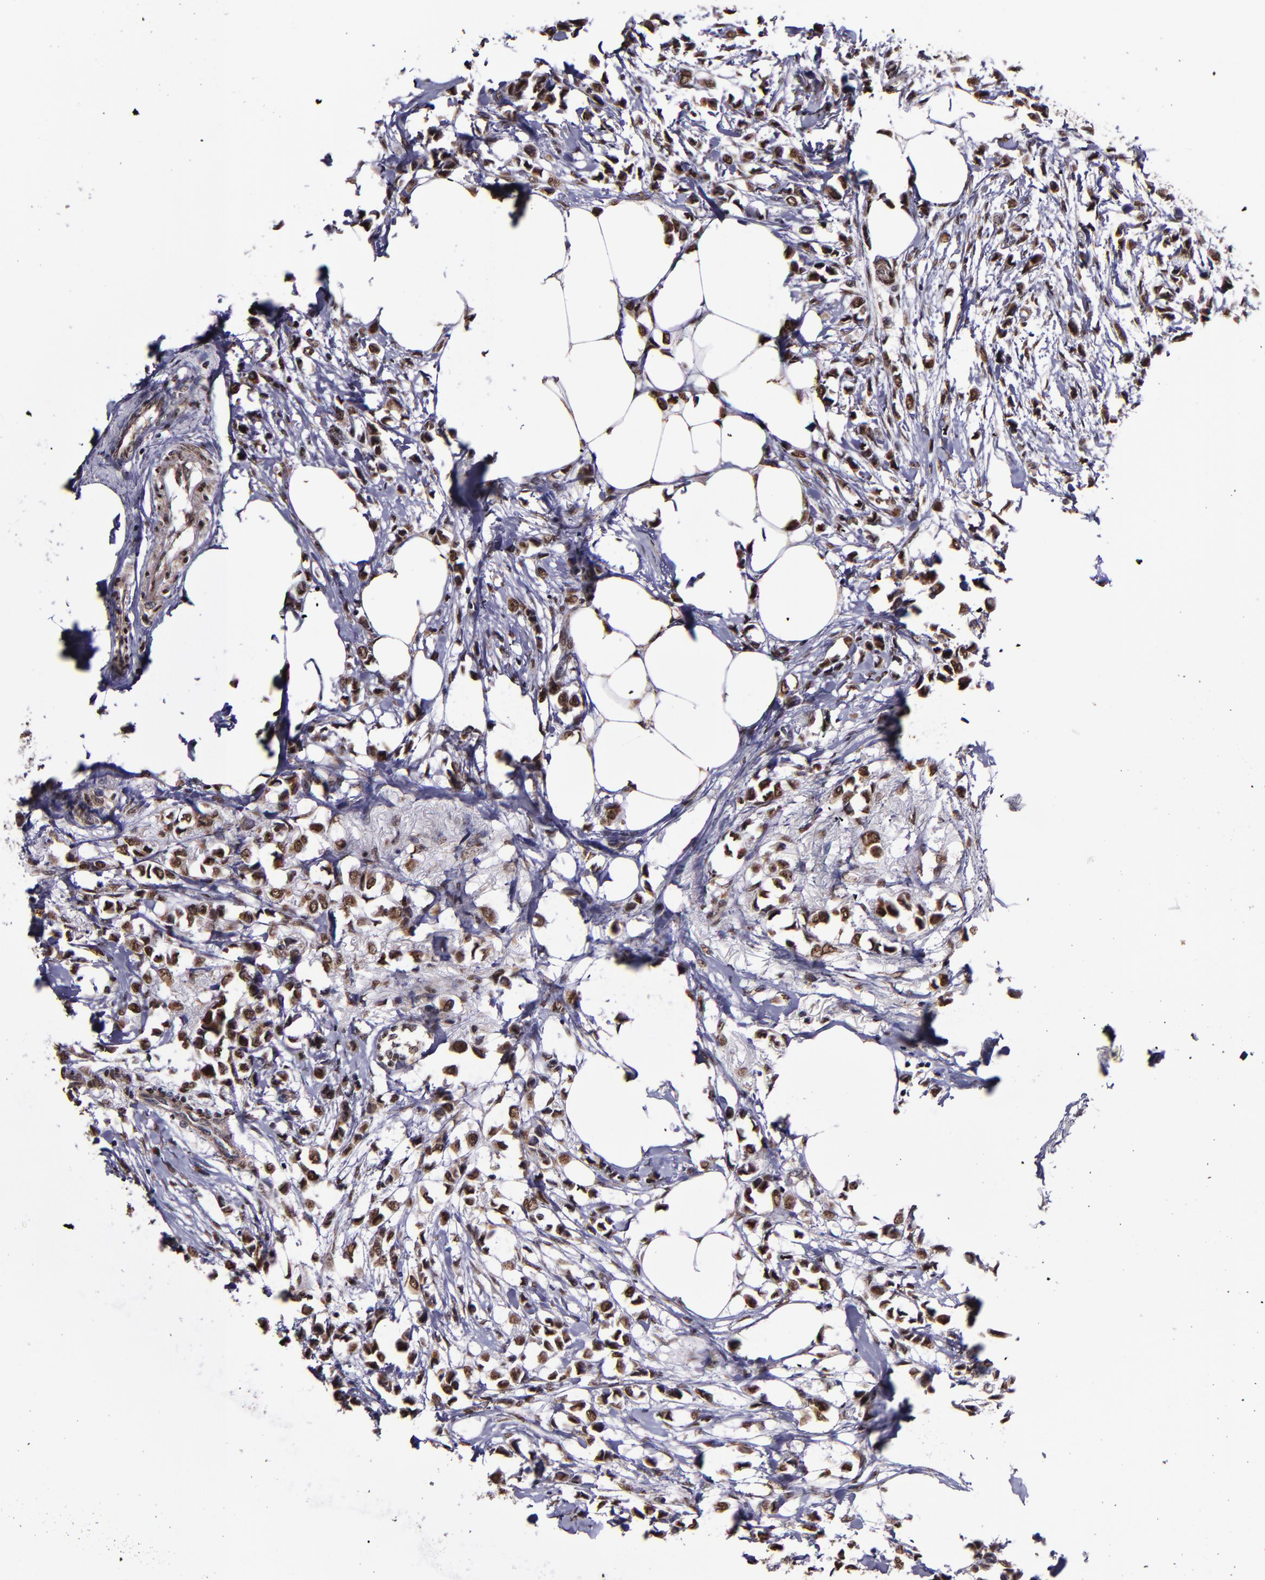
{"staining": {"intensity": "strong", "quantity": ">75%", "location": "cytoplasmic/membranous,nuclear"}, "tissue": "breast cancer", "cell_type": "Tumor cells", "image_type": "cancer", "snomed": [{"axis": "morphology", "description": "Lobular carcinoma"}, {"axis": "topography", "description": "Breast"}], "caption": "Lobular carcinoma (breast) stained with a protein marker exhibits strong staining in tumor cells.", "gene": "CECR2", "patient": {"sex": "female", "age": 51}}